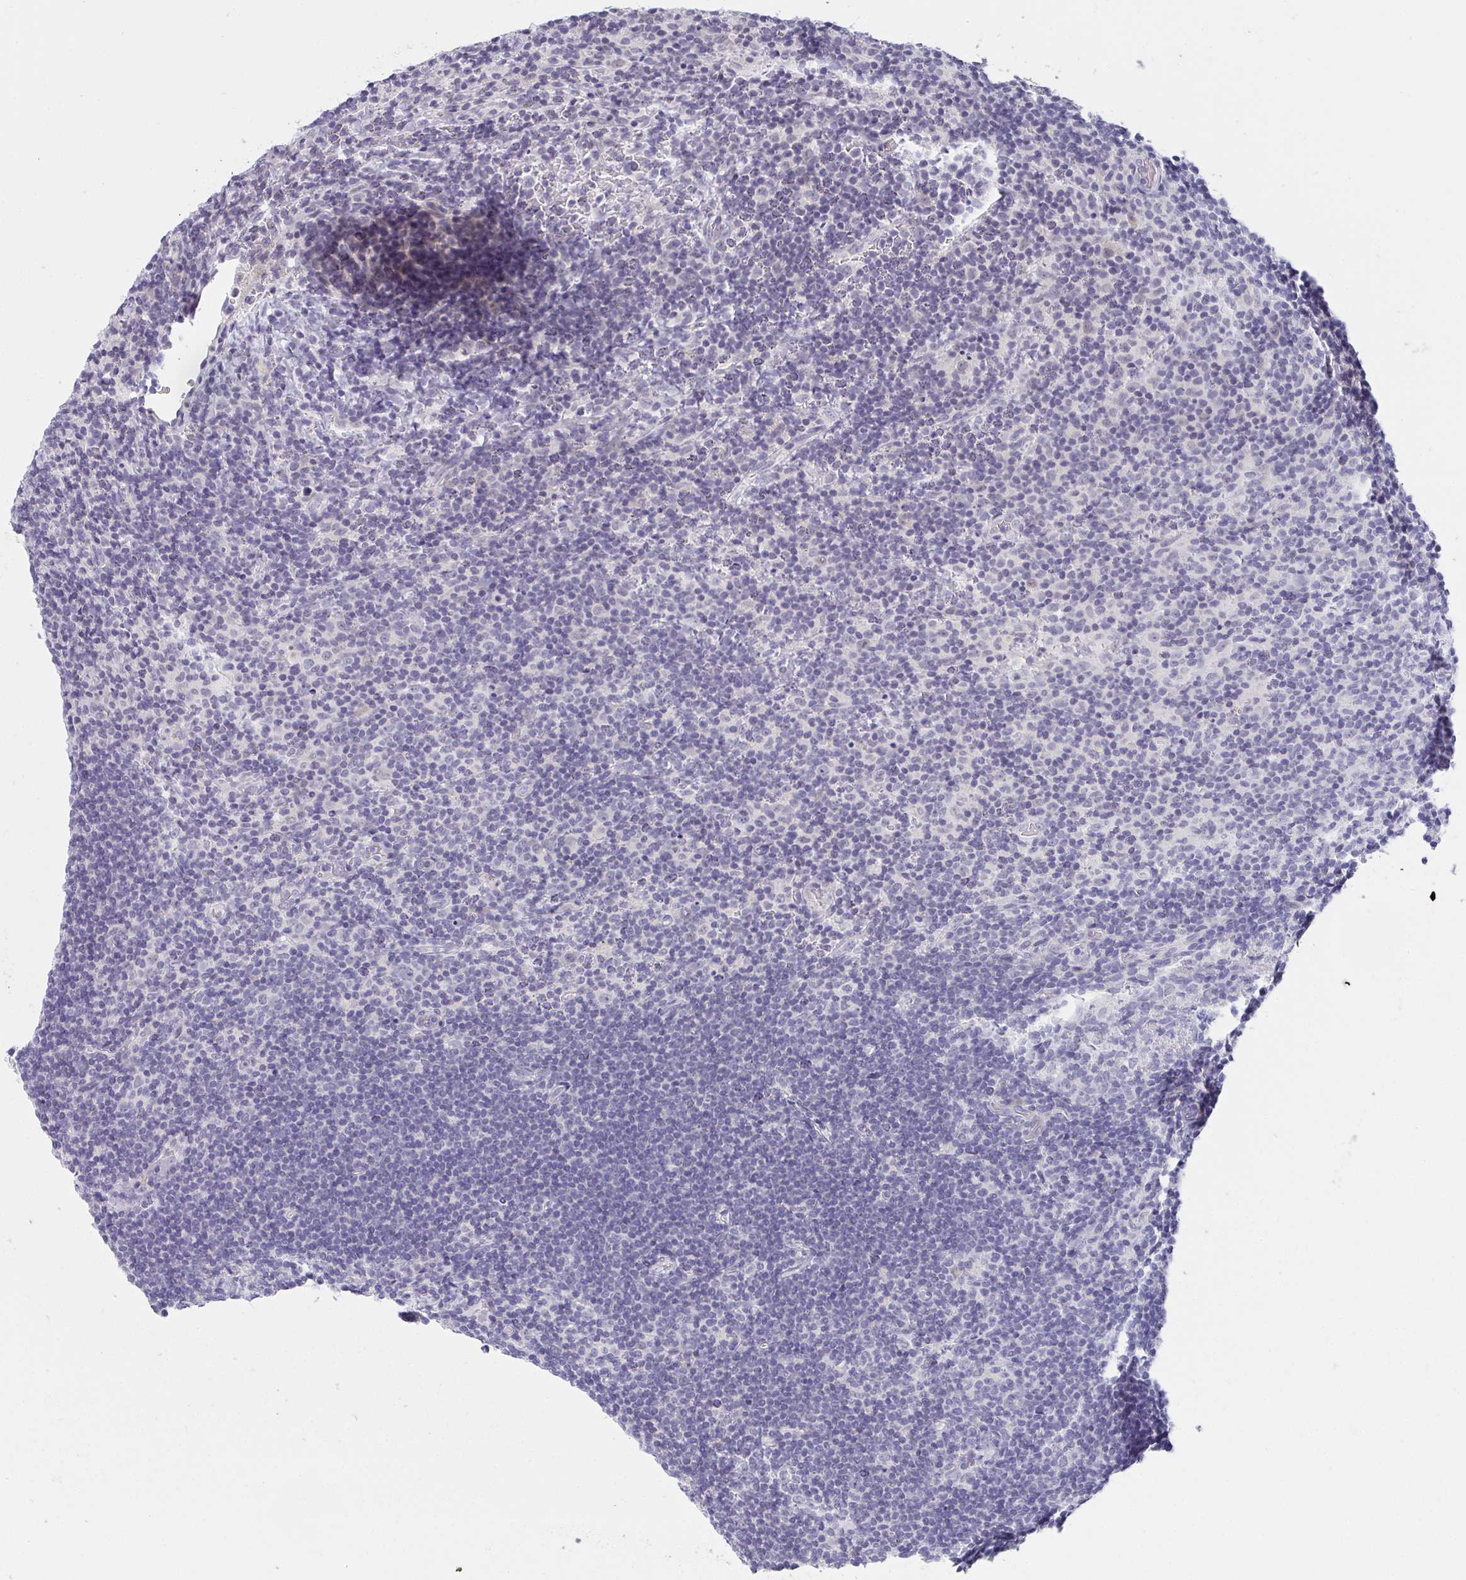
{"staining": {"intensity": "negative", "quantity": "none", "location": "none"}, "tissue": "lymphoma", "cell_type": "Tumor cells", "image_type": "cancer", "snomed": [{"axis": "morphology", "description": "Hodgkin's disease, NOS"}, {"axis": "topography", "description": "Lymph node"}], "caption": "Tumor cells are negative for protein expression in human Hodgkin's disease.", "gene": "CACNA1S", "patient": {"sex": "female", "age": 57}}